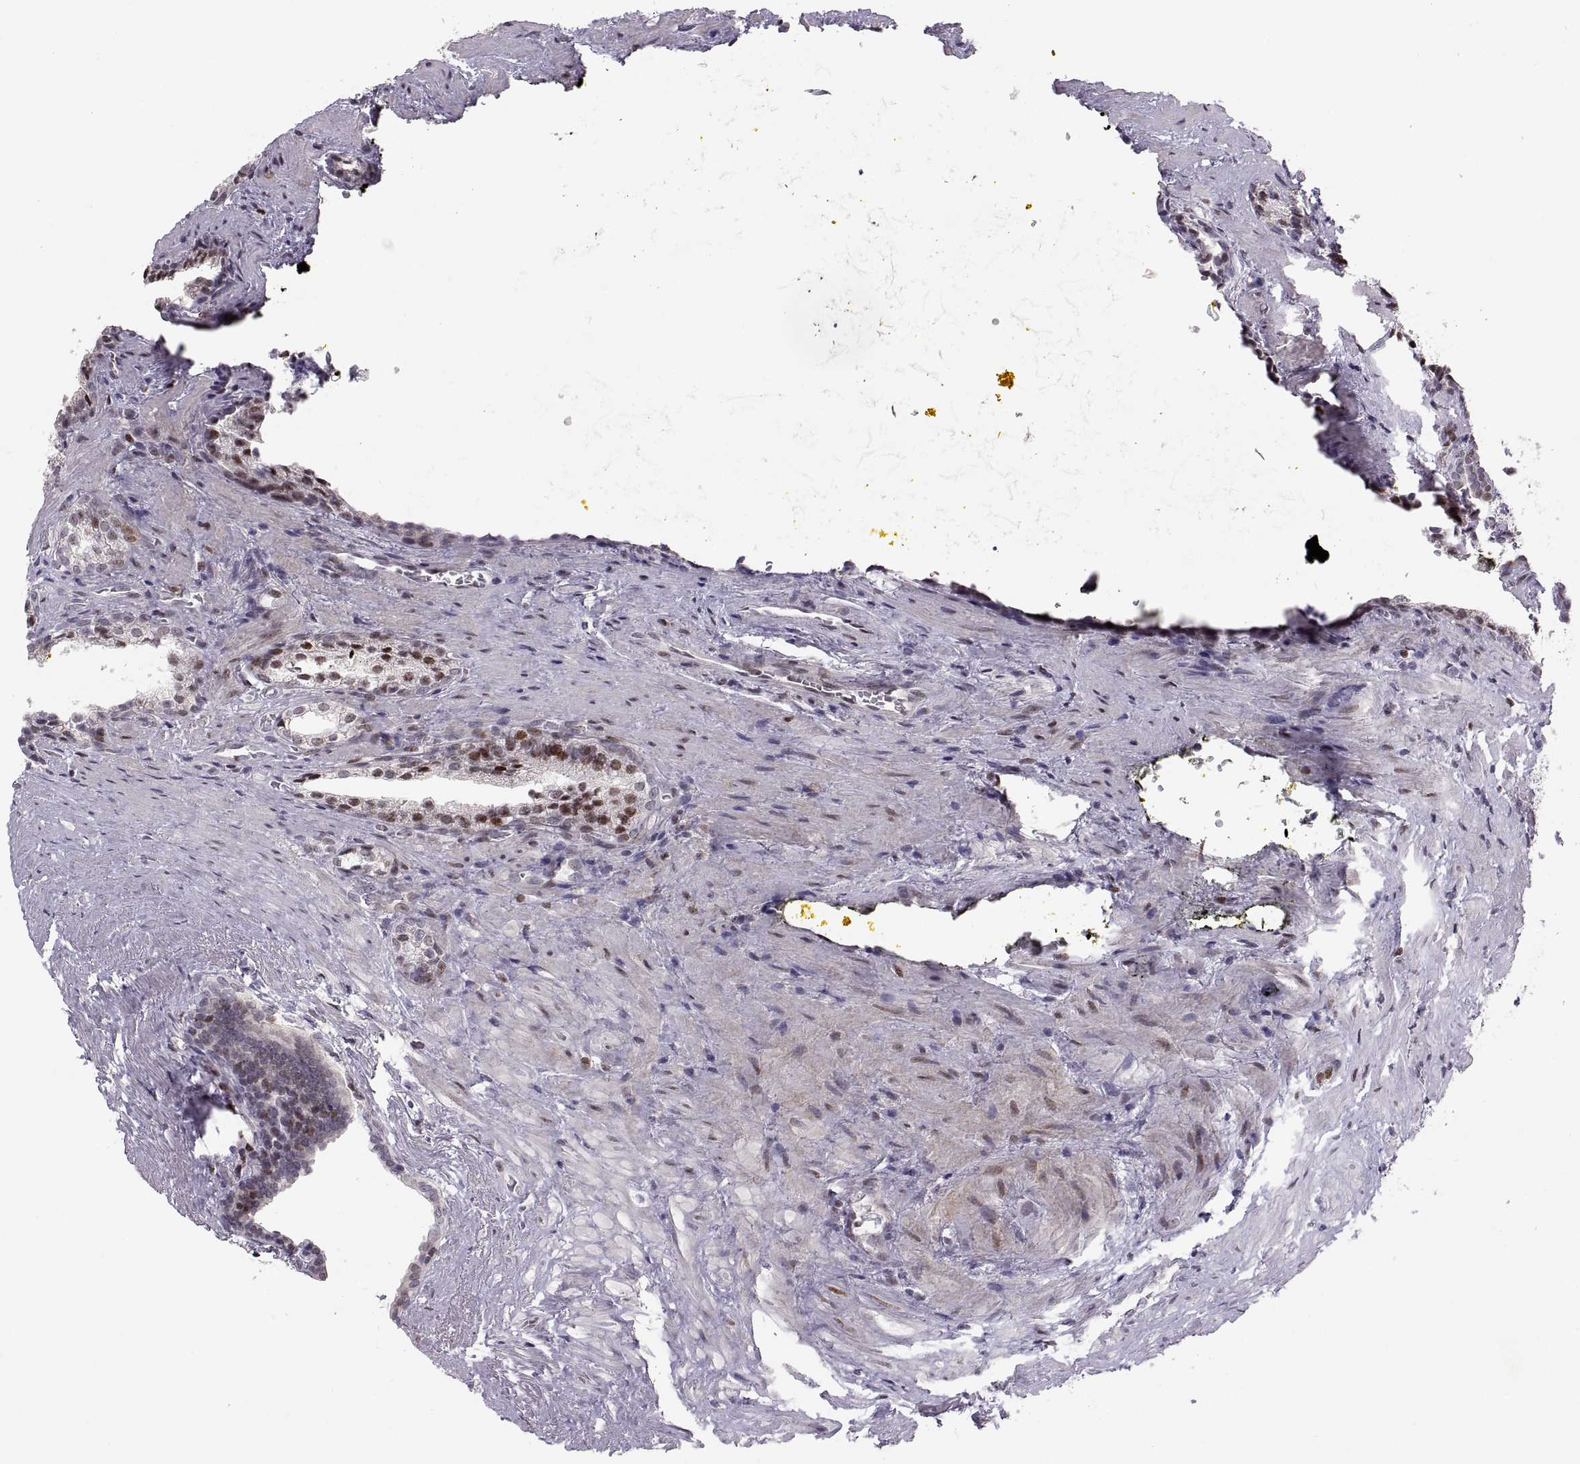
{"staining": {"intensity": "strong", "quantity": "<25%", "location": "nuclear"}, "tissue": "prostate cancer", "cell_type": "Tumor cells", "image_type": "cancer", "snomed": [{"axis": "morphology", "description": "Adenocarcinoma, NOS"}, {"axis": "topography", "description": "Prostate and seminal vesicle, NOS"}], "caption": "This is an image of immunohistochemistry staining of prostate cancer (adenocarcinoma), which shows strong positivity in the nuclear of tumor cells.", "gene": "SNAI1", "patient": {"sex": "male", "age": 63}}